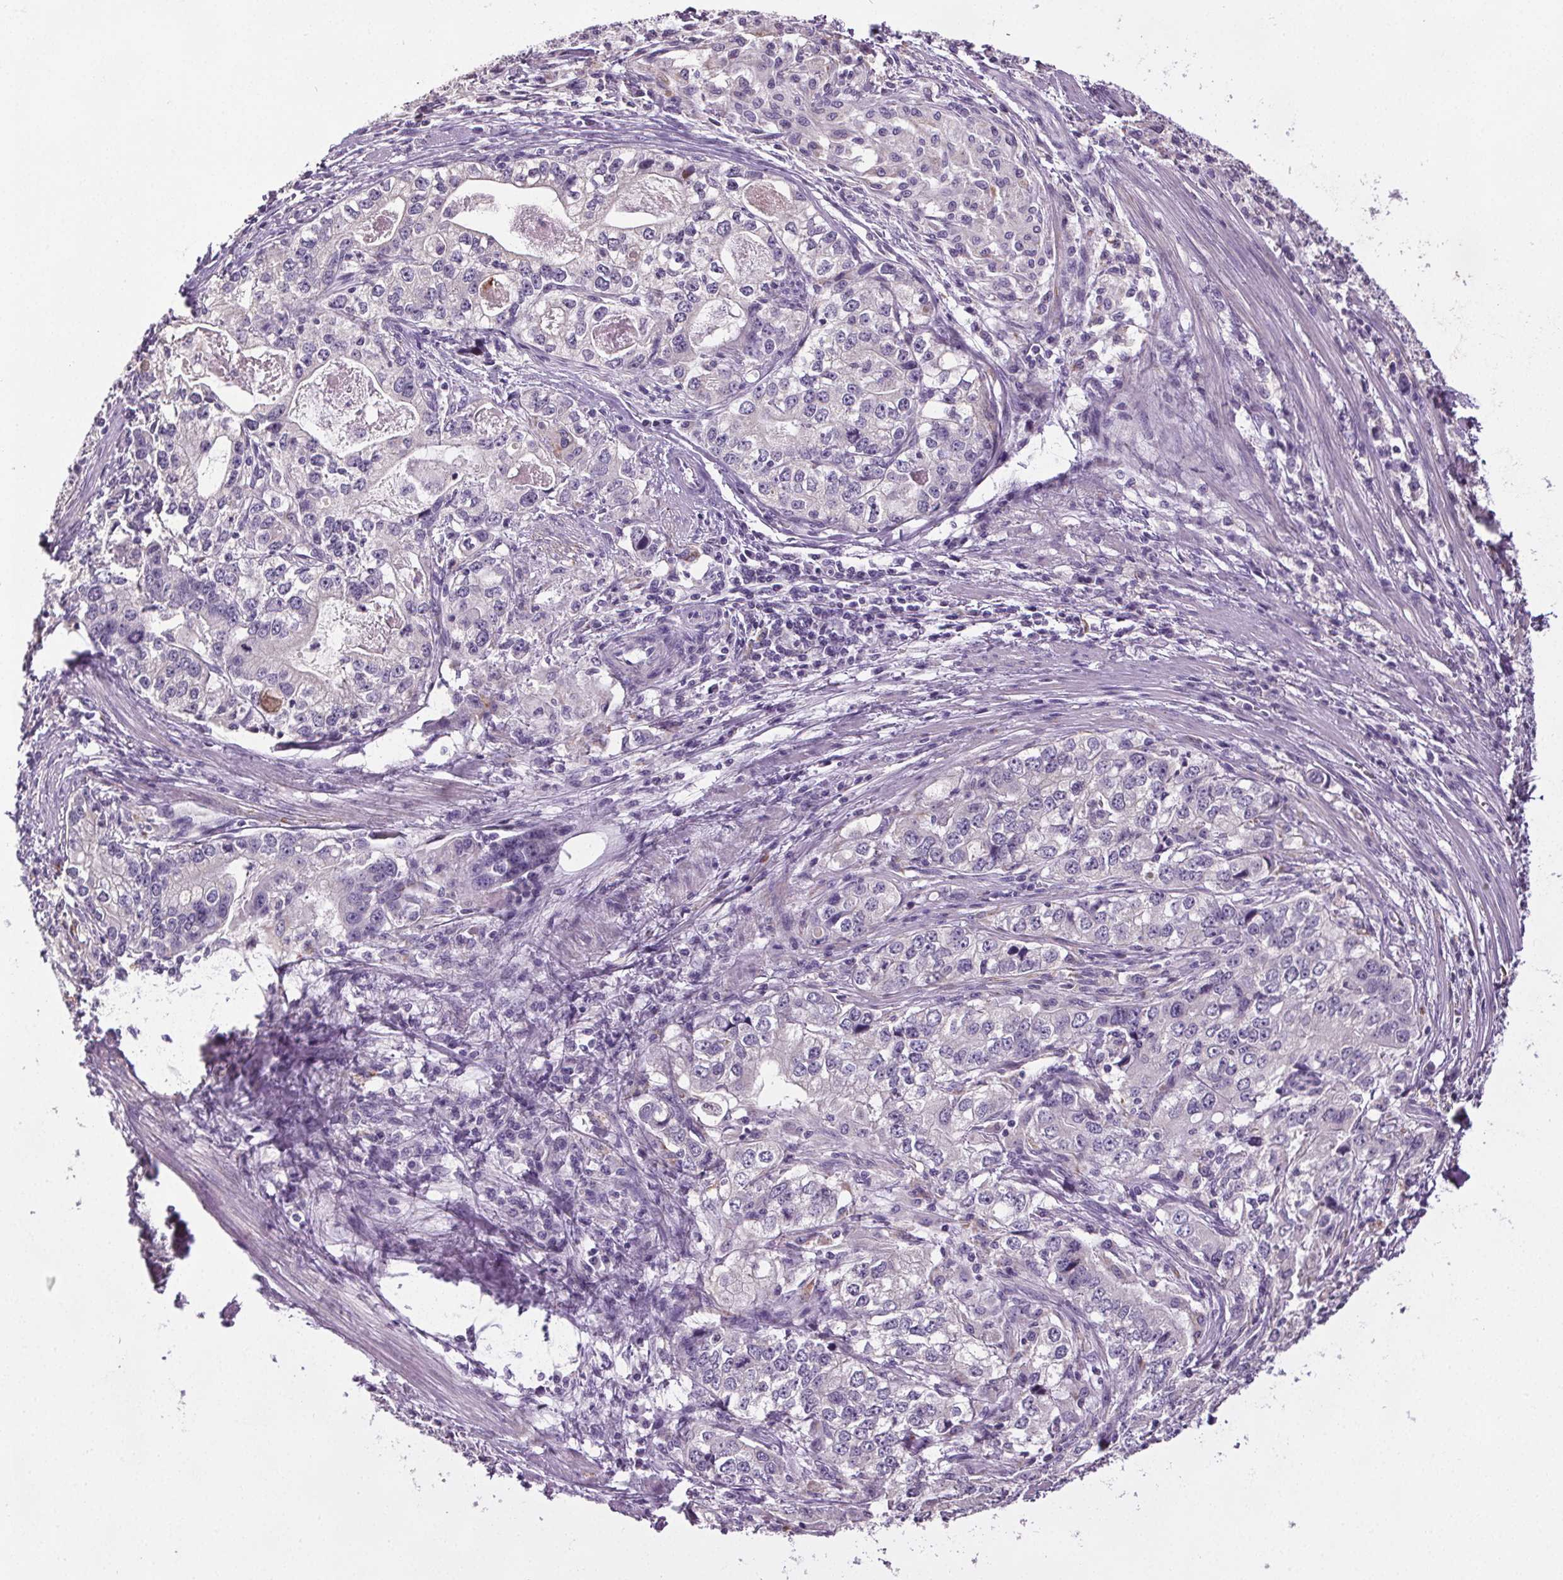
{"staining": {"intensity": "negative", "quantity": "none", "location": "none"}, "tissue": "stomach cancer", "cell_type": "Tumor cells", "image_type": "cancer", "snomed": [{"axis": "morphology", "description": "Adenocarcinoma, NOS"}, {"axis": "topography", "description": "Stomach, lower"}], "caption": "The micrograph reveals no staining of tumor cells in stomach adenocarcinoma.", "gene": "GPIHBP1", "patient": {"sex": "female", "age": 72}}